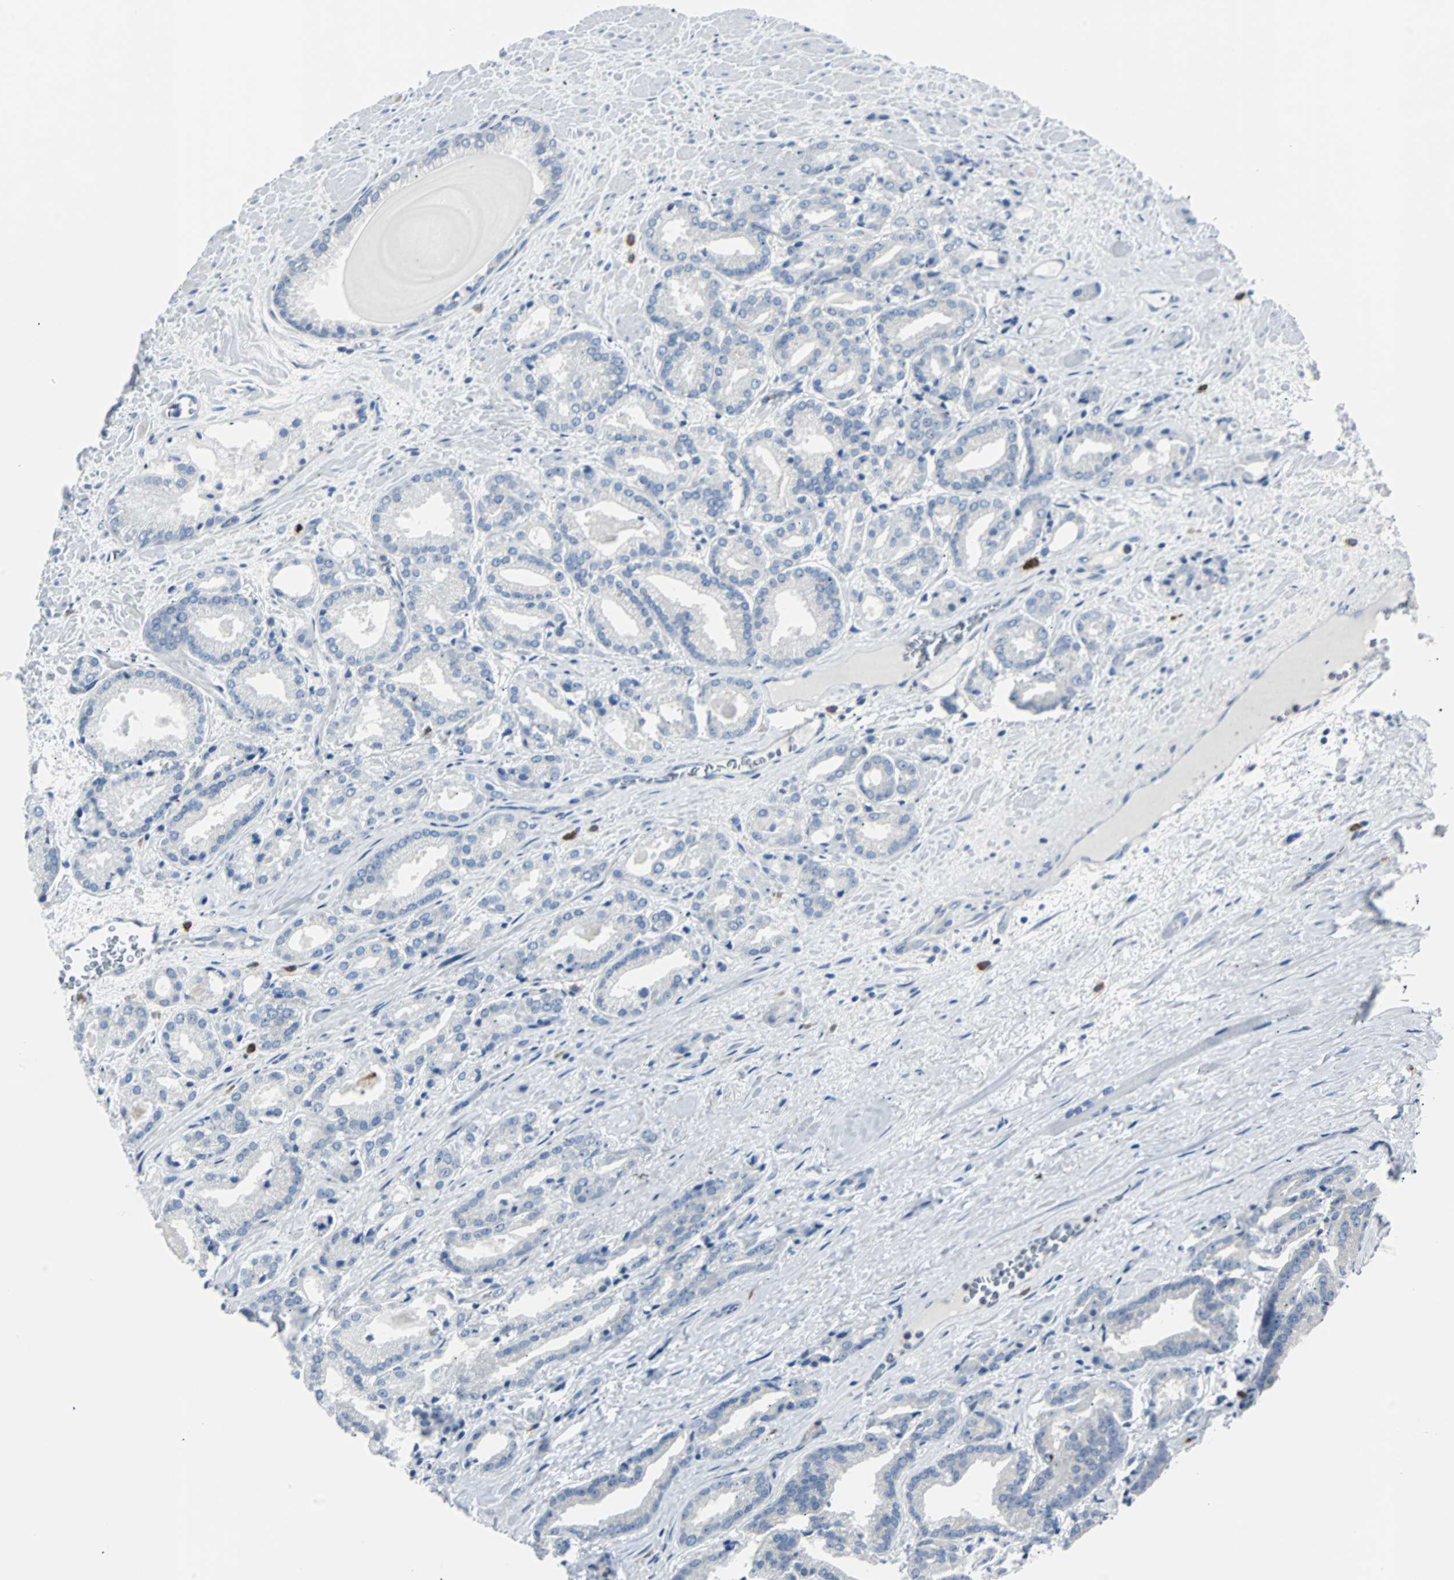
{"staining": {"intensity": "negative", "quantity": "none", "location": "none"}, "tissue": "prostate cancer", "cell_type": "Tumor cells", "image_type": "cancer", "snomed": [{"axis": "morphology", "description": "Adenocarcinoma, Low grade"}, {"axis": "topography", "description": "Prostate"}], "caption": "DAB (3,3'-diaminobenzidine) immunohistochemical staining of low-grade adenocarcinoma (prostate) demonstrates no significant expression in tumor cells.", "gene": "RASA1", "patient": {"sex": "male", "age": 59}}